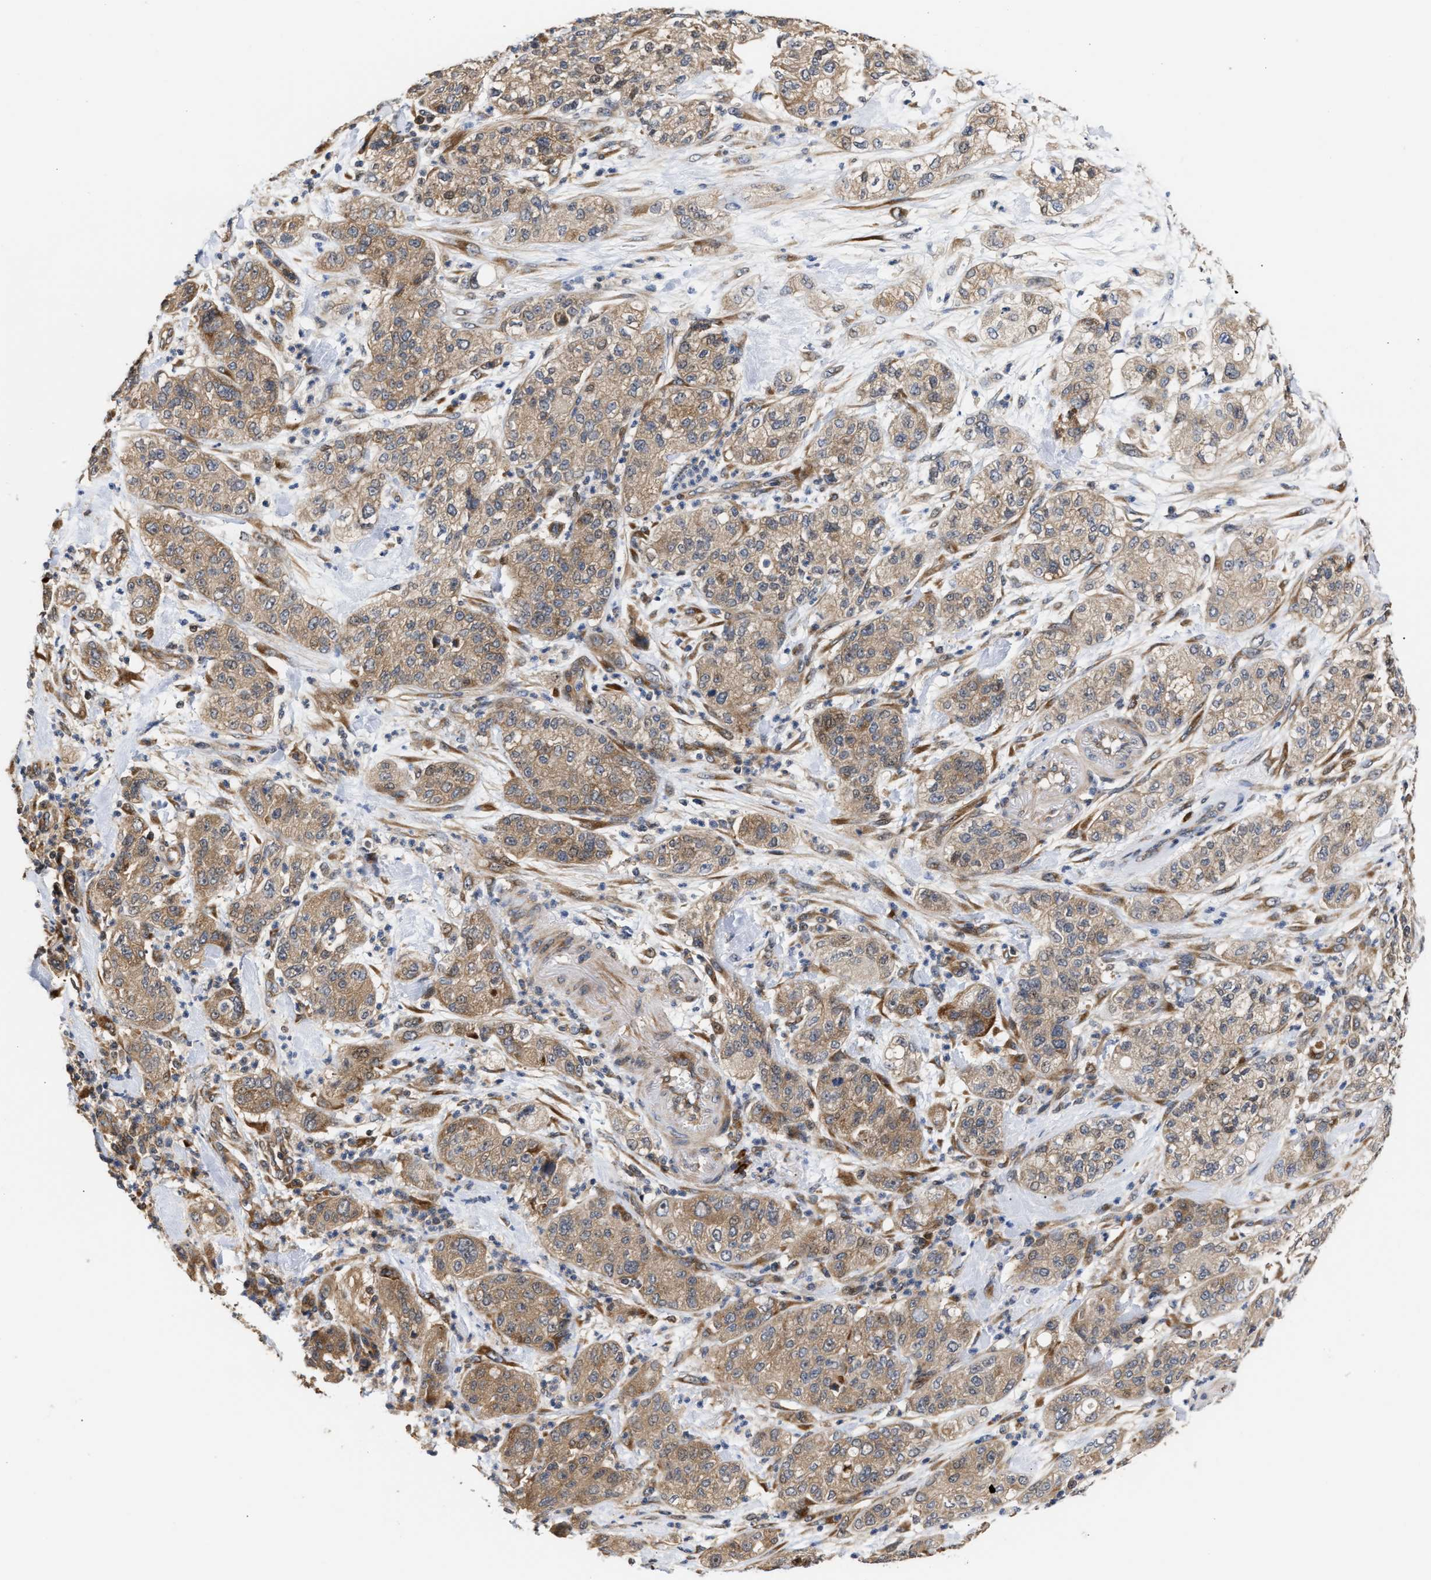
{"staining": {"intensity": "moderate", "quantity": "25%-75%", "location": "cytoplasmic/membranous"}, "tissue": "pancreatic cancer", "cell_type": "Tumor cells", "image_type": "cancer", "snomed": [{"axis": "morphology", "description": "Adenocarcinoma, NOS"}, {"axis": "topography", "description": "Pancreas"}], "caption": "Immunohistochemistry photomicrograph of neoplastic tissue: human adenocarcinoma (pancreatic) stained using immunohistochemistry (IHC) exhibits medium levels of moderate protein expression localized specifically in the cytoplasmic/membranous of tumor cells, appearing as a cytoplasmic/membranous brown color.", "gene": "CLIP2", "patient": {"sex": "female", "age": 78}}